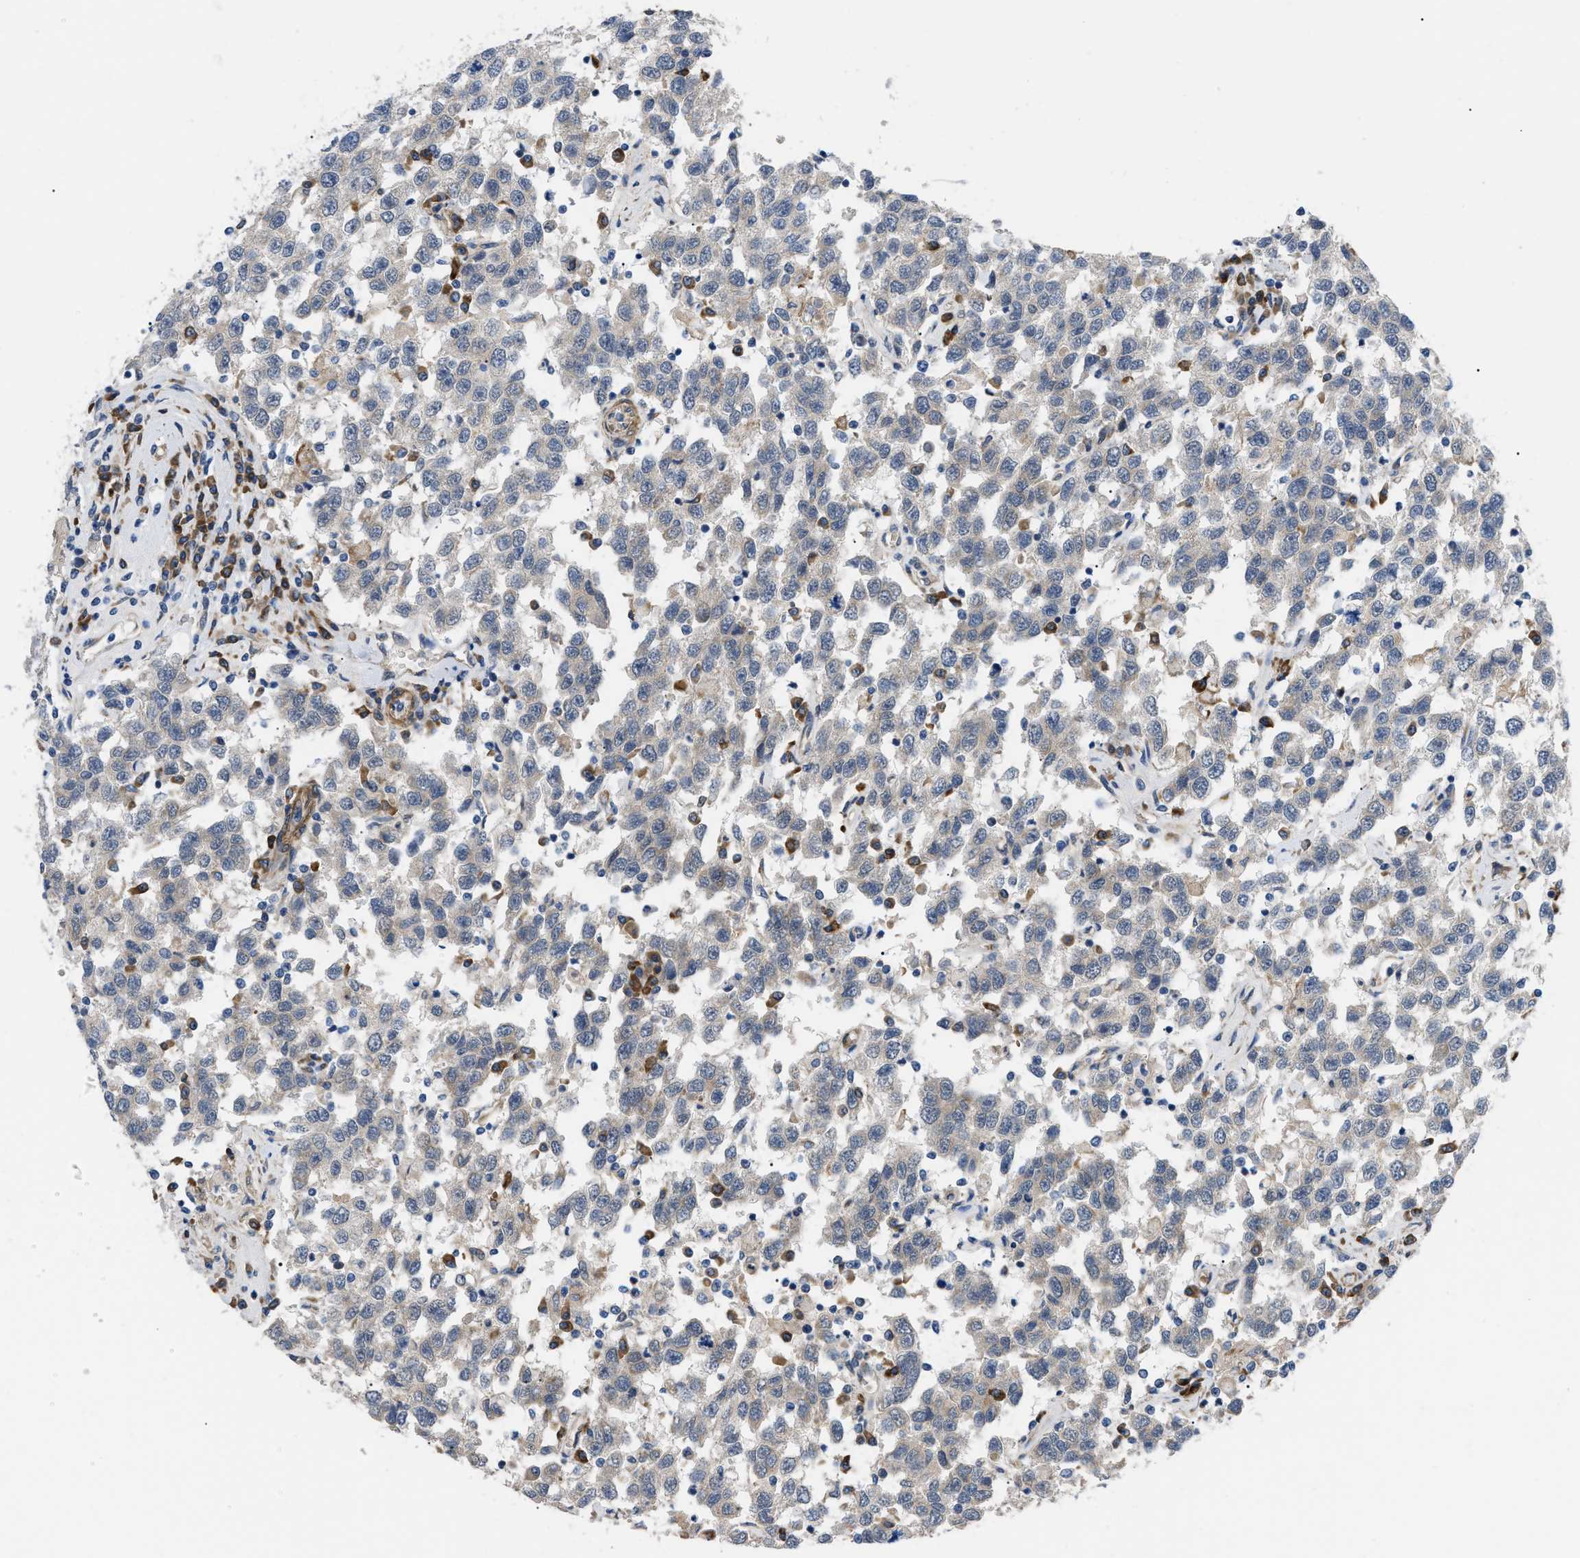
{"staining": {"intensity": "negative", "quantity": "none", "location": "none"}, "tissue": "testis cancer", "cell_type": "Tumor cells", "image_type": "cancer", "snomed": [{"axis": "morphology", "description": "Seminoma, NOS"}, {"axis": "topography", "description": "Testis"}], "caption": "IHC photomicrograph of human seminoma (testis) stained for a protein (brown), which exhibits no expression in tumor cells.", "gene": "MYO10", "patient": {"sex": "male", "age": 41}}